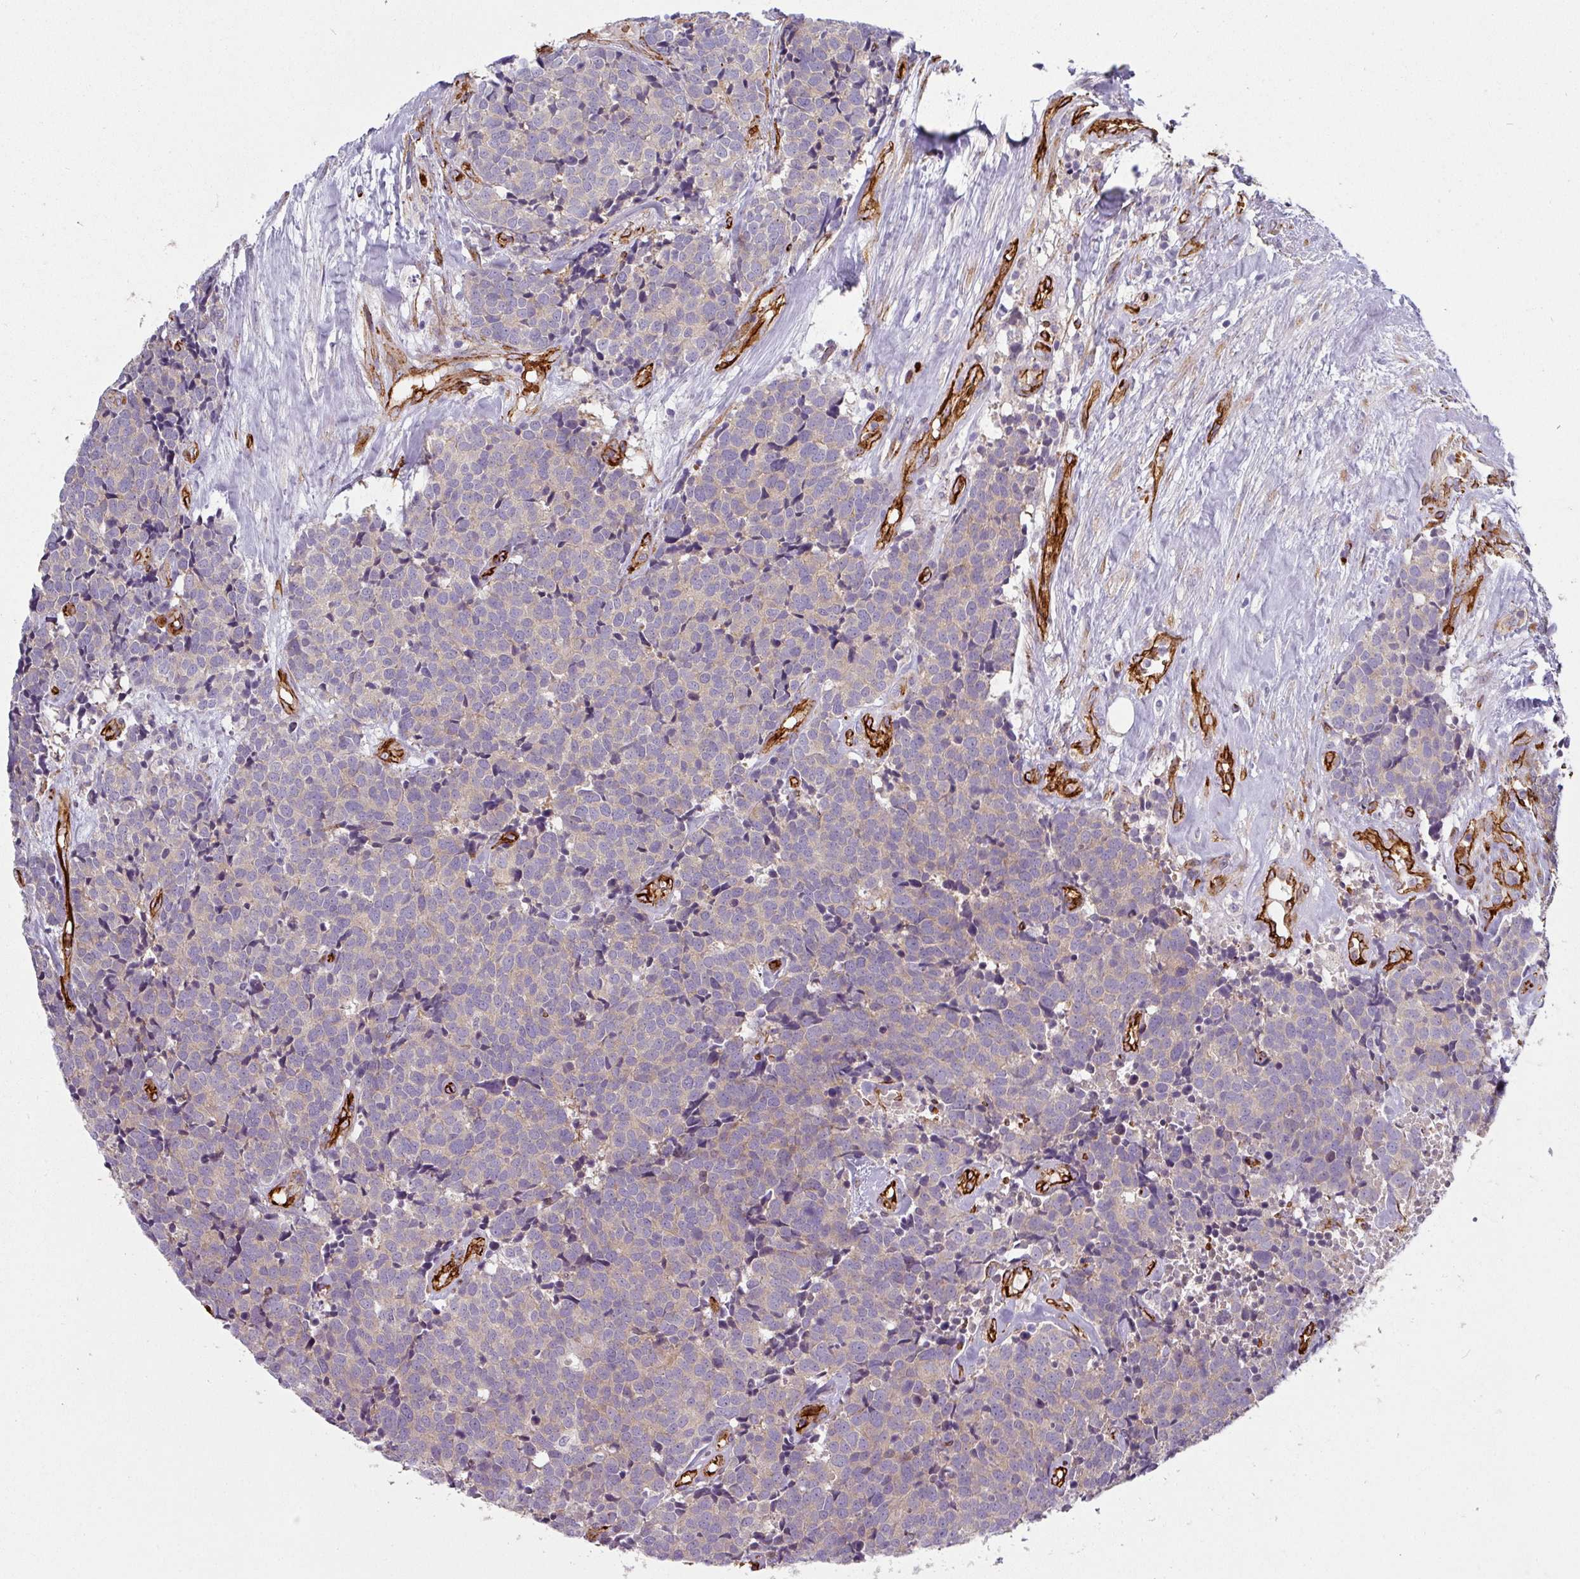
{"staining": {"intensity": "negative", "quantity": "none", "location": "none"}, "tissue": "carcinoid", "cell_type": "Tumor cells", "image_type": "cancer", "snomed": [{"axis": "morphology", "description": "Carcinoid, malignant, NOS"}, {"axis": "topography", "description": "Skin"}], "caption": "High magnification brightfield microscopy of carcinoid stained with DAB (3,3'-diaminobenzidine) (brown) and counterstained with hematoxylin (blue): tumor cells show no significant staining.", "gene": "PRODH2", "patient": {"sex": "female", "age": 79}}